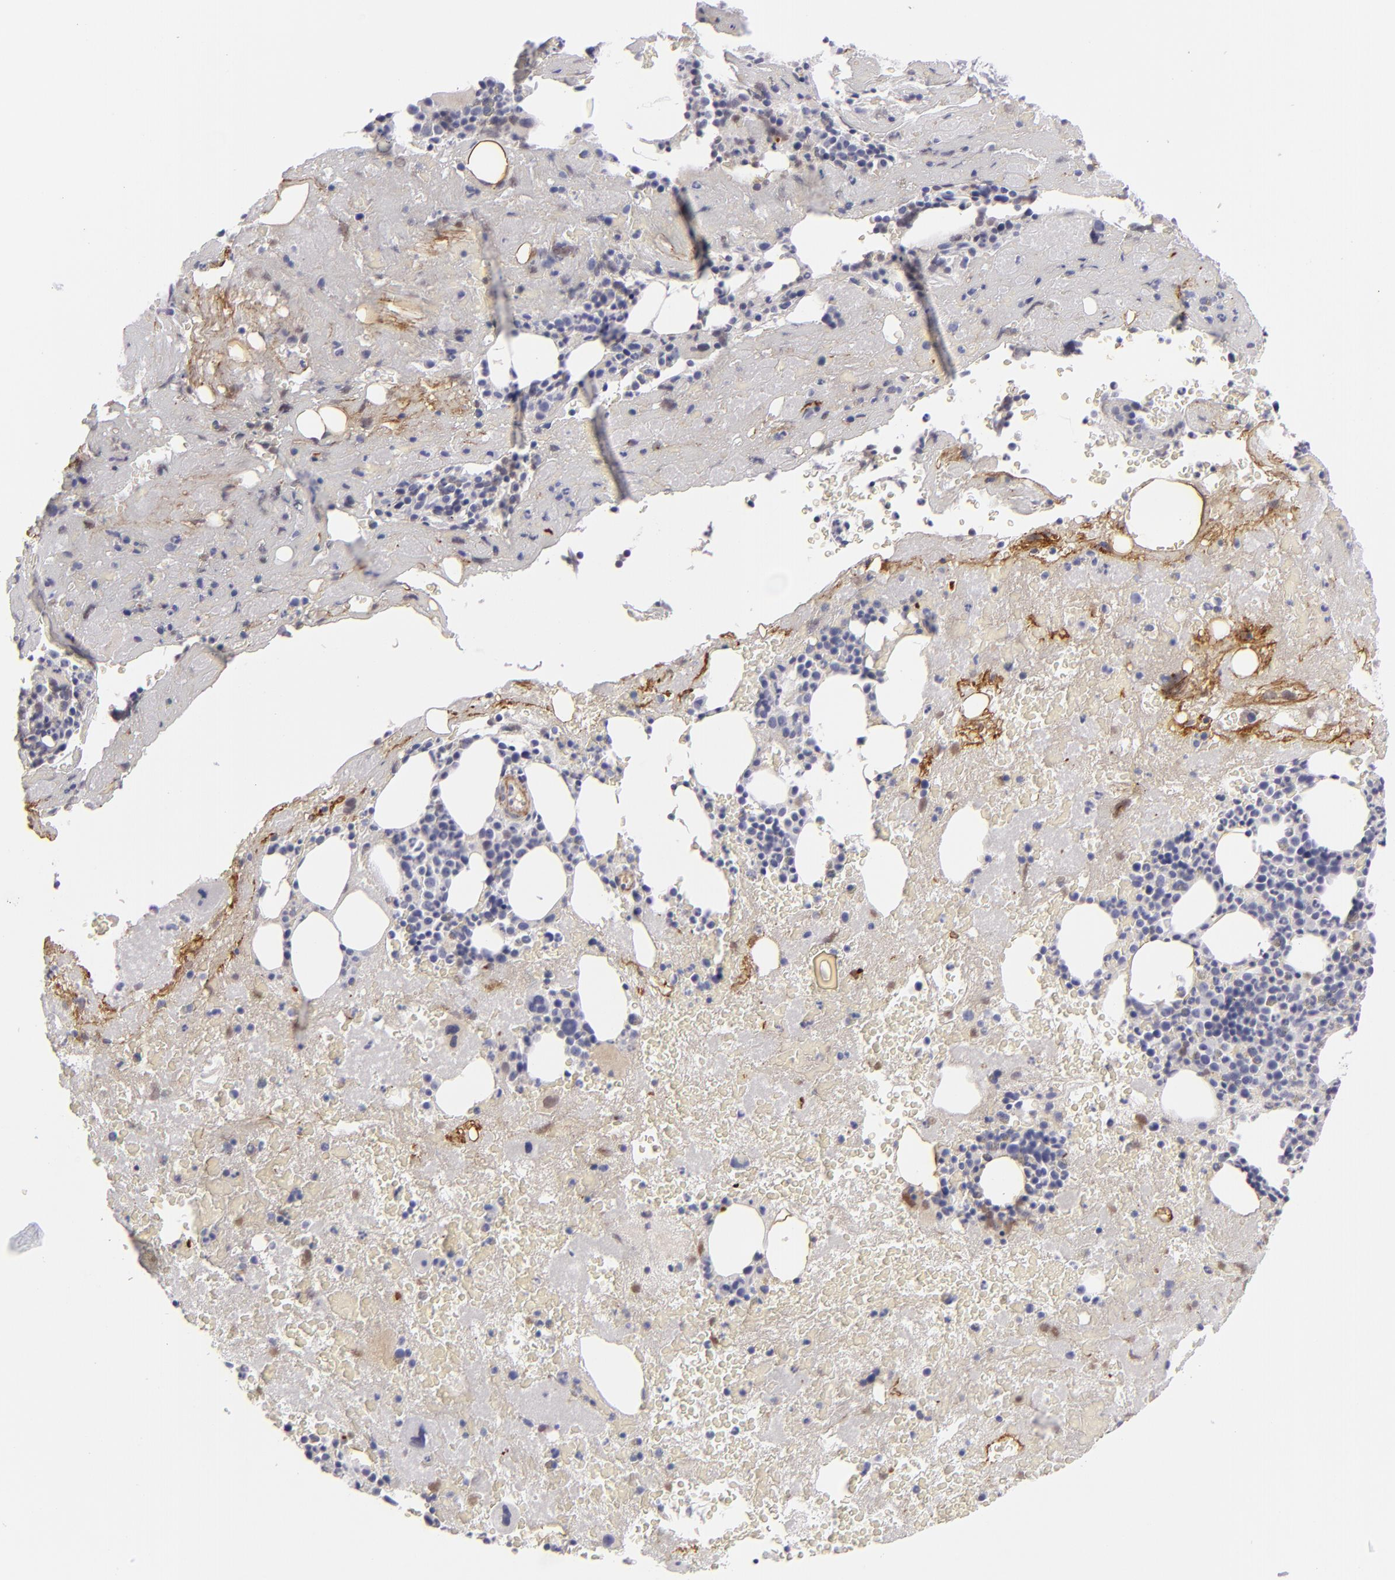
{"staining": {"intensity": "negative", "quantity": "none", "location": "none"}, "tissue": "bone marrow", "cell_type": "Hematopoietic cells", "image_type": "normal", "snomed": [{"axis": "morphology", "description": "Normal tissue, NOS"}, {"axis": "topography", "description": "Bone marrow"}], "caption": "Immunohistochemistry (IHC) of unremarkable bone marrow demonstrates no expression in hematopoietic cells.", "gene": "C9", "patient": {"sex": "male", "age": 76}}